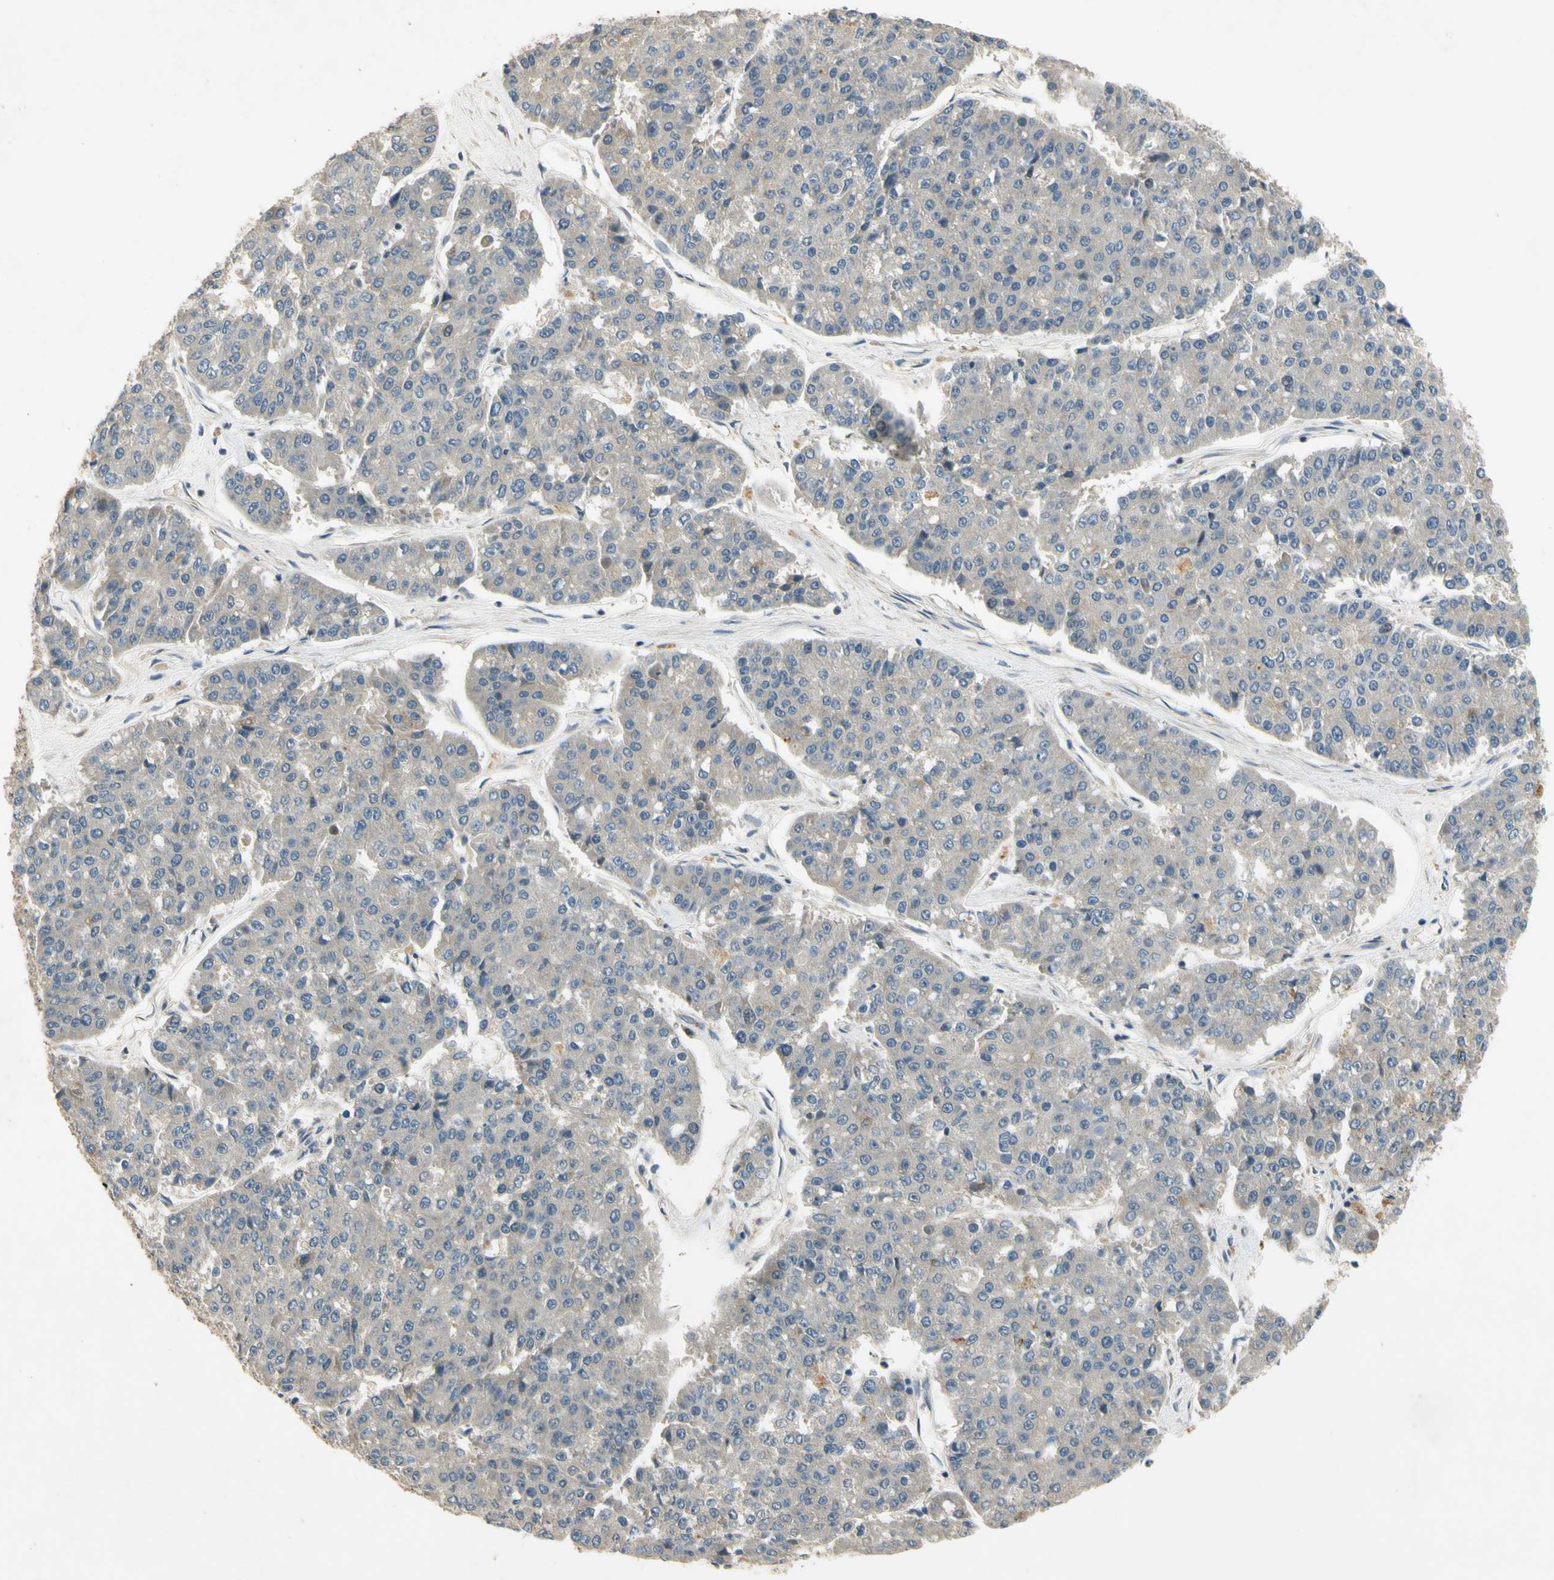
{"staining": {"intensity": "negative", "quantity": "none", "location": "none"}, "tissue": "pancreatic cancer", "cell_type": "Tumor cells", "image_type": "cancer", "snomed": [{"axis": "morphology", "description": "Adenocarcinoma, NOS"}, {"axis": "topography", "description": "Pancreas"}], "caption": "High magnification brightfield microscopy of pancreatic adenocarcinoma stained with DAB (3,3'-diaminobenzidine) (brown) and counterstained with hematoxylin (blue): tumor cells show no significant expression.", "gene": "ALKBH3", "patient": {"sex": "male", "age": 50}}